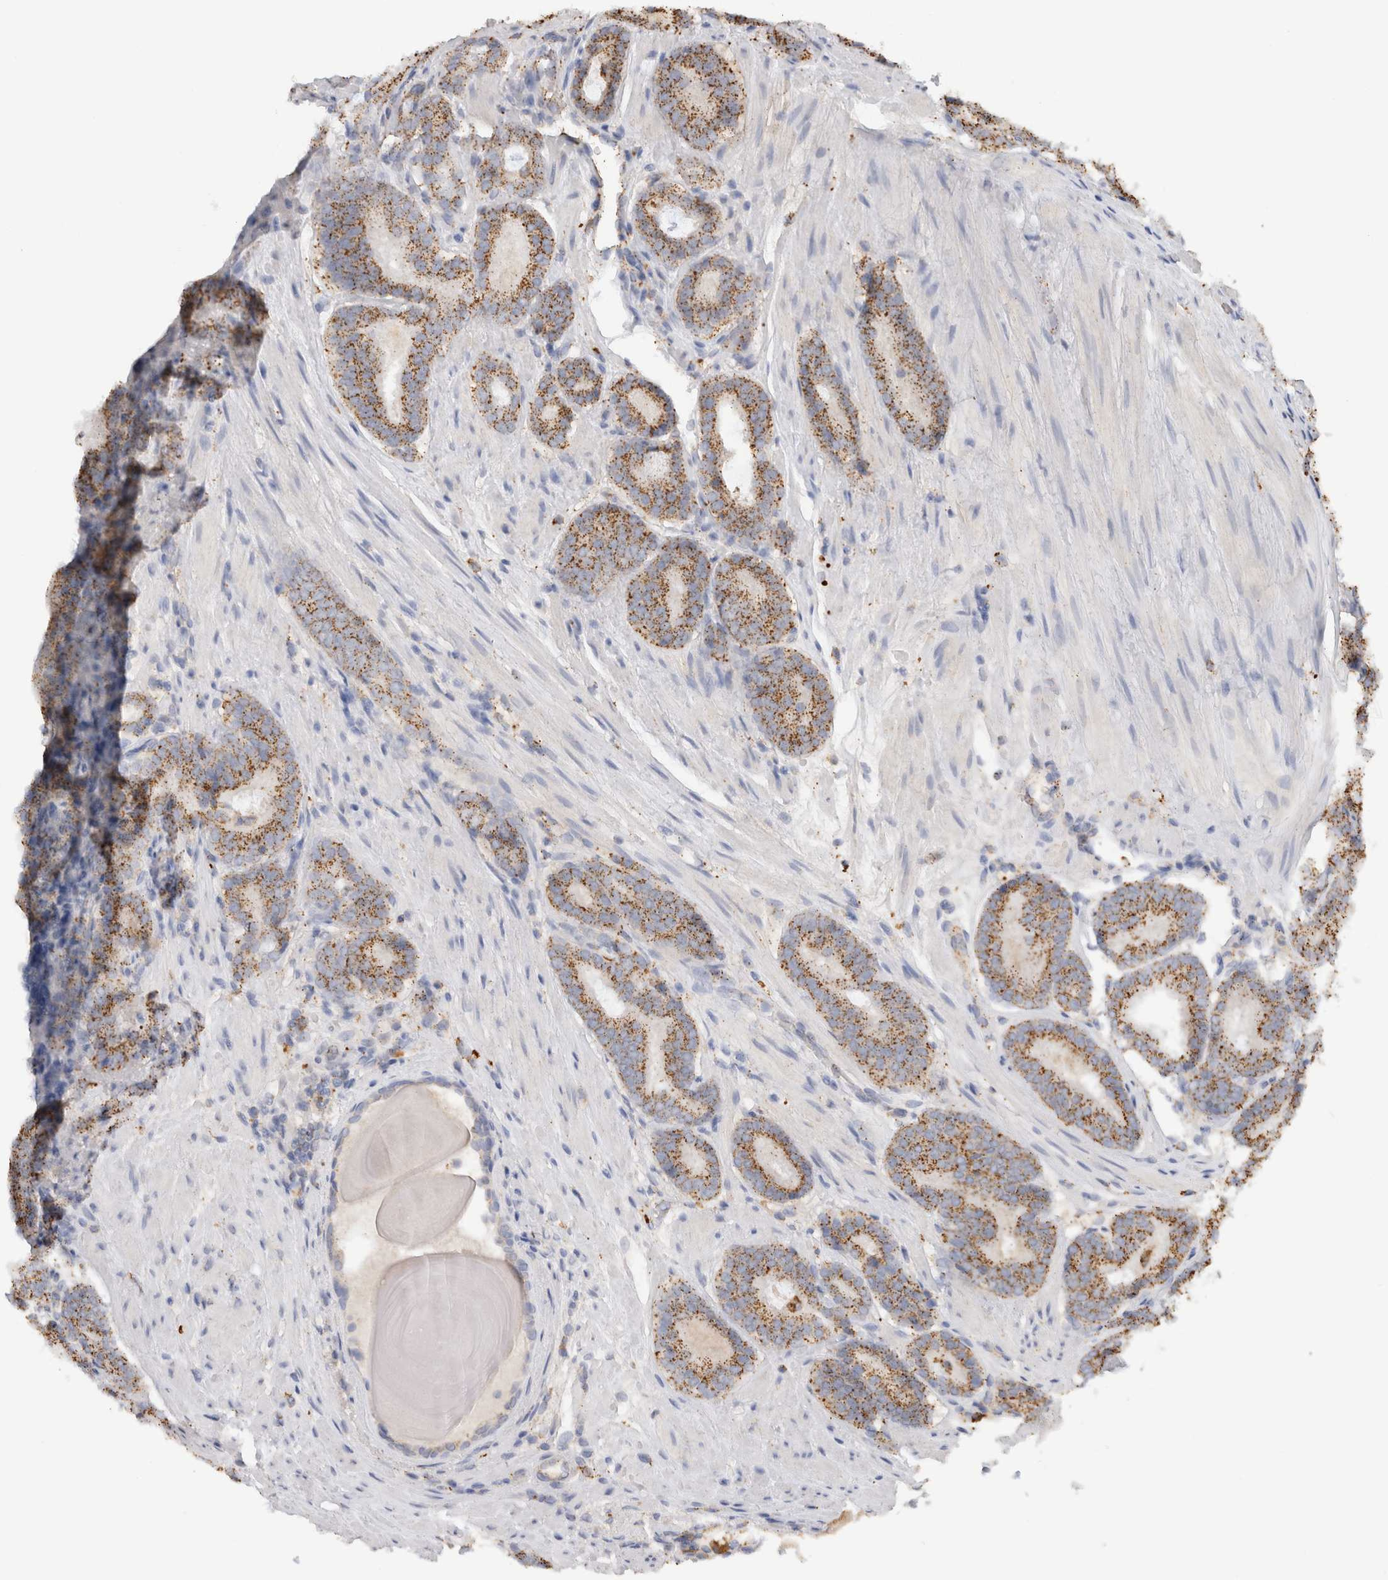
{"staining": {"intensity": "moderate", "quantity": ">75%", "location": "cytoplasmic/membranous"}, "tissue": "prostate cancer", "cell_type": "Tumor cells", "image_type": "cancer", "snomed": [{"axis": "morphology", "description": "Adenocarcinoma, Low grade"}, {"axis": "topography", "description": "Prostate"}], "caption": "Low-grade adenocarcinoma (prostate) stained with a protein marker shows moderate staining in tumor cells.", "gene": "GNS", "patient": {"sex": "male", "age": 69}}